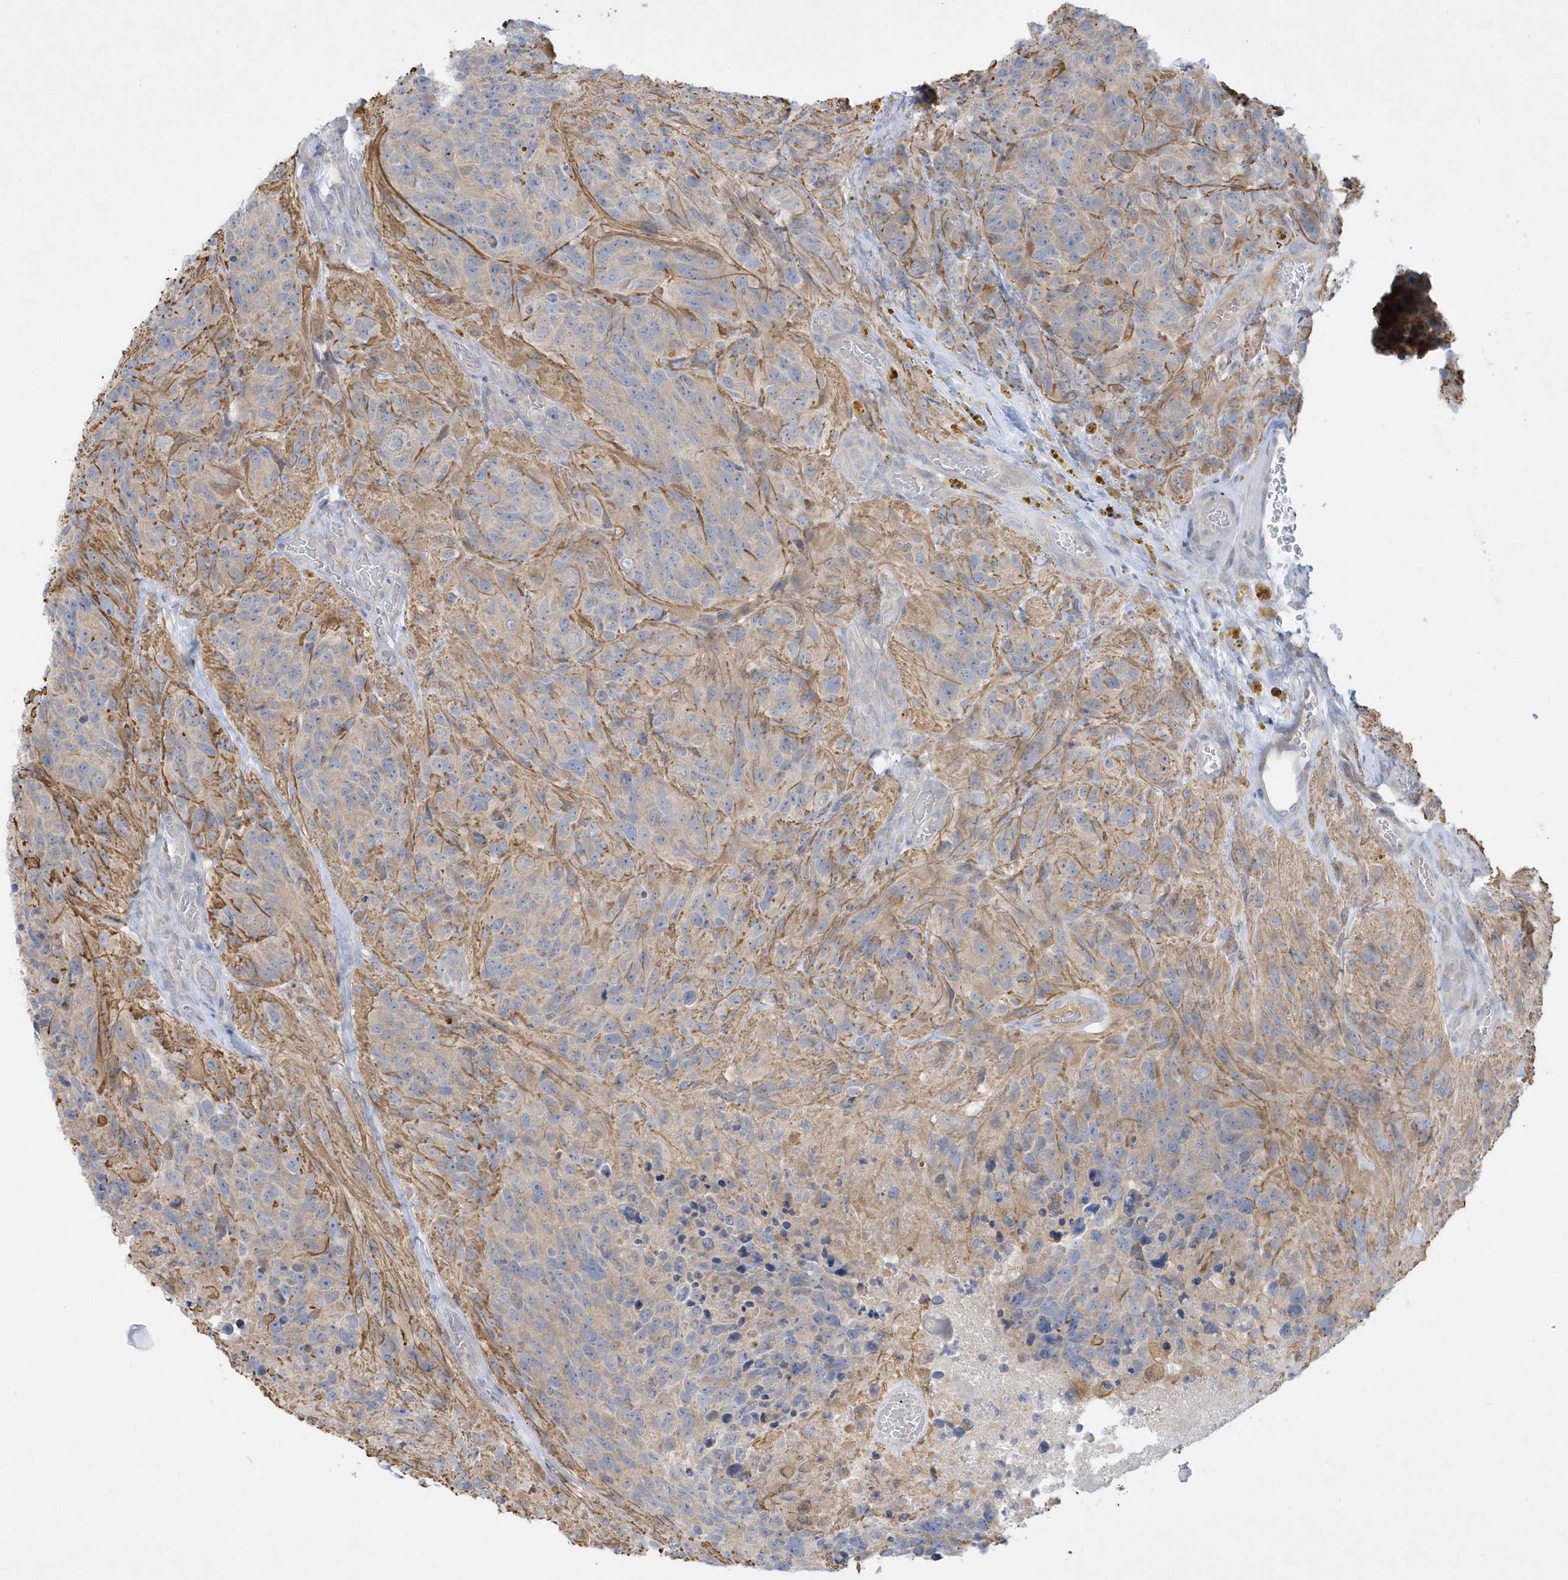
{"staining": {"intensity": "weak", "quantity": "25%-75%", "location": "cytoplasmic/membranous"}, "tissue": "glioma", "cell_type": "Tumor cells", "image_type": "cancer", "snomed": [{"axis": "morphology", "description": "Glioma, malignant, High grade"}, {"axis": "topography", "description": "Brain"}], "caption": "This micrograph displays malignant glioma (high-grade) stained with IHC to label a protein in brown. The cytoplasmic/membranous of tumor cells show weak positivity for the protein. Nuclei are counter-stained blue.", "gene": "THADA", "patient": {"sex": "male", "age": 69}}